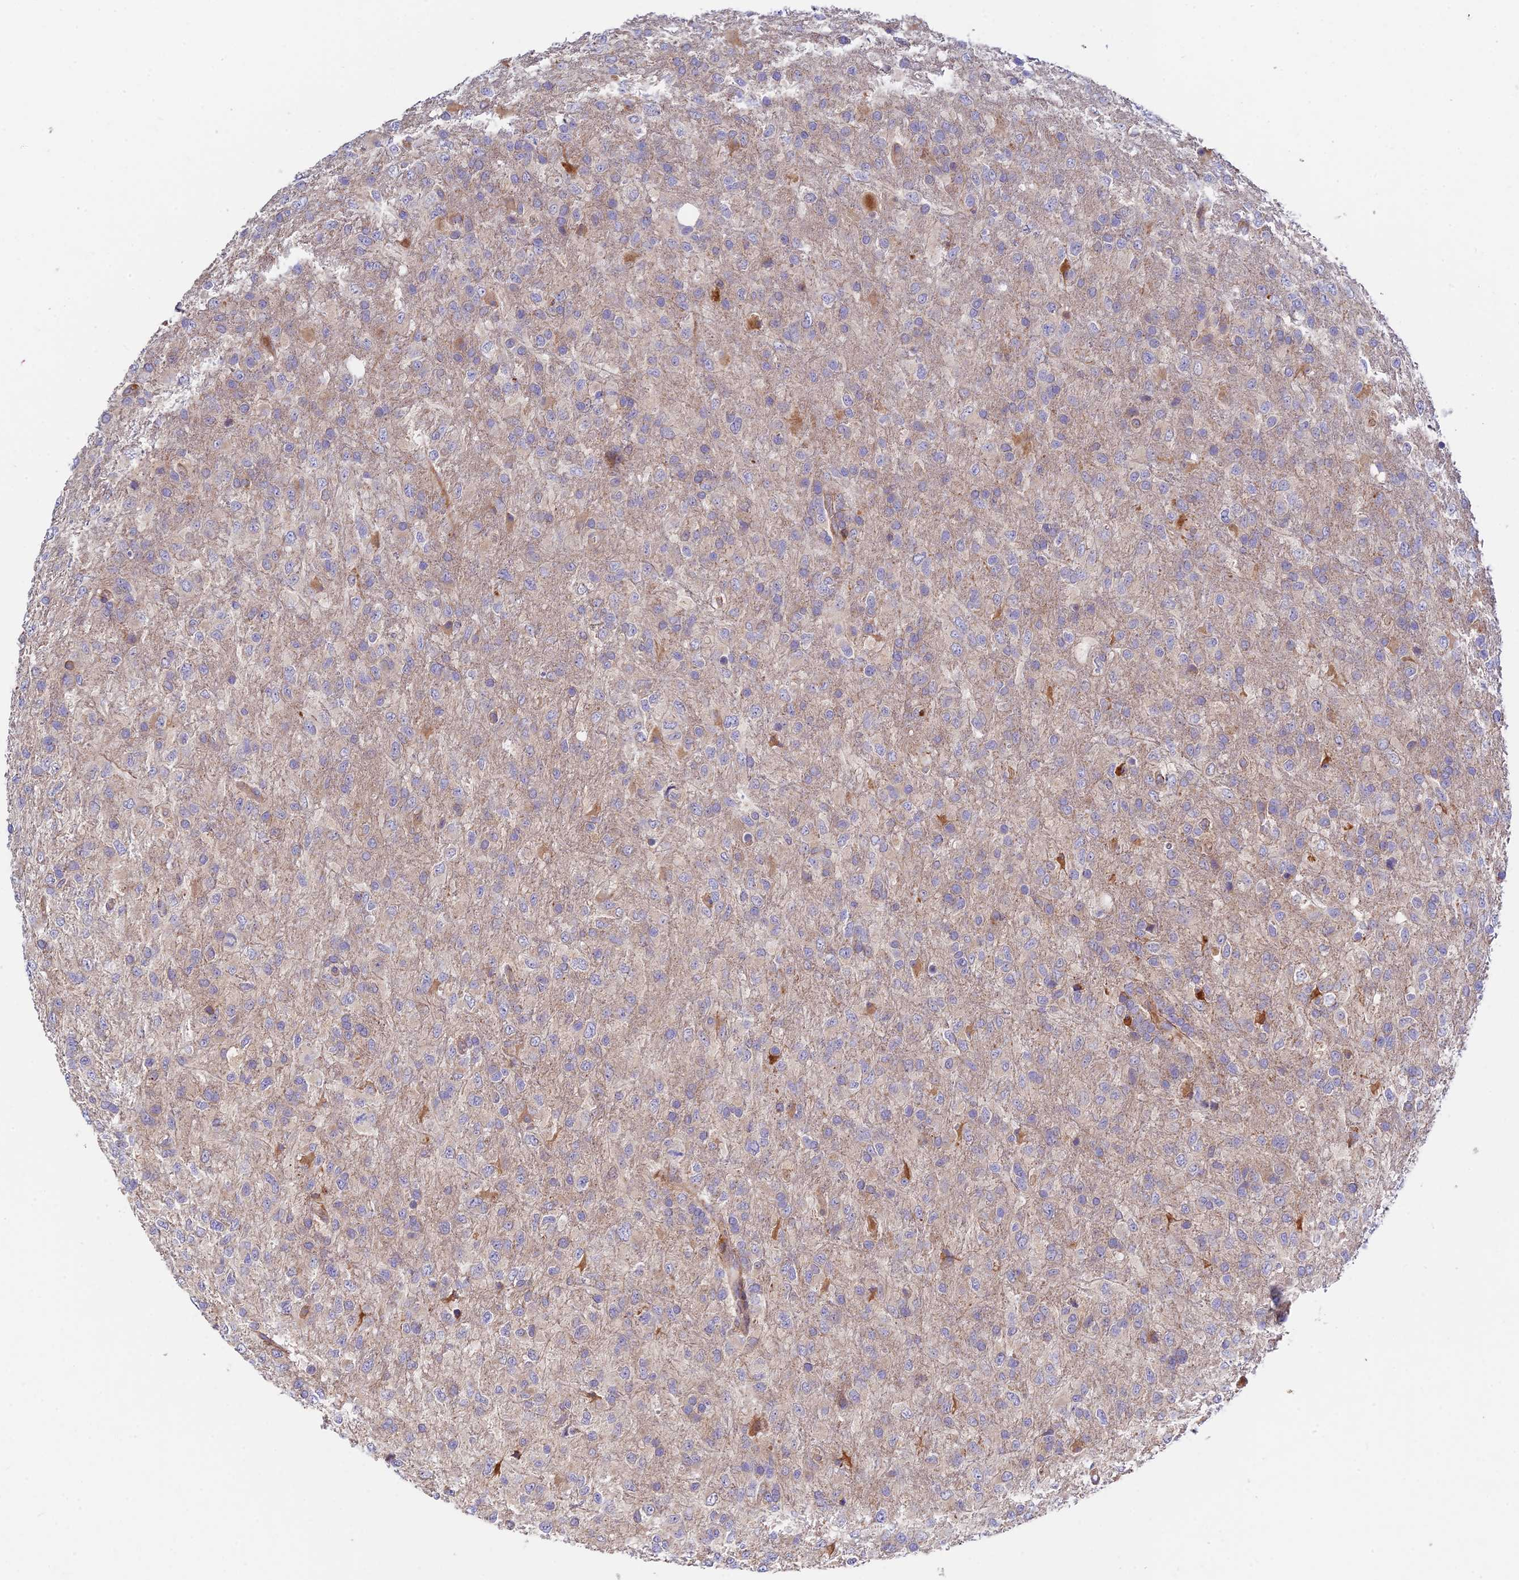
{"staining": {"intensity": "weak", "quantity": "<25%", "location": "cytoplasmic/membranous"}, "tissue": "glioma", "cell_type": "Tumor cells", "image_type": "cancer", "snomed": [{"axis": "morphology", "description": "Glioma, malignant, High grade"}, {"axis": "topography", "description": "Brain"}], "caption": "DAB immunohistochemical staining of human glioma shows no significant expression in tumor cells. The staining is performed using DAB (3,3'-diaminobenzidine) brown chromogen with nuclei counter-stained in using hematoxylin.", "gene": "FUOM", "patient": {"sex": "female", "age": 74}}